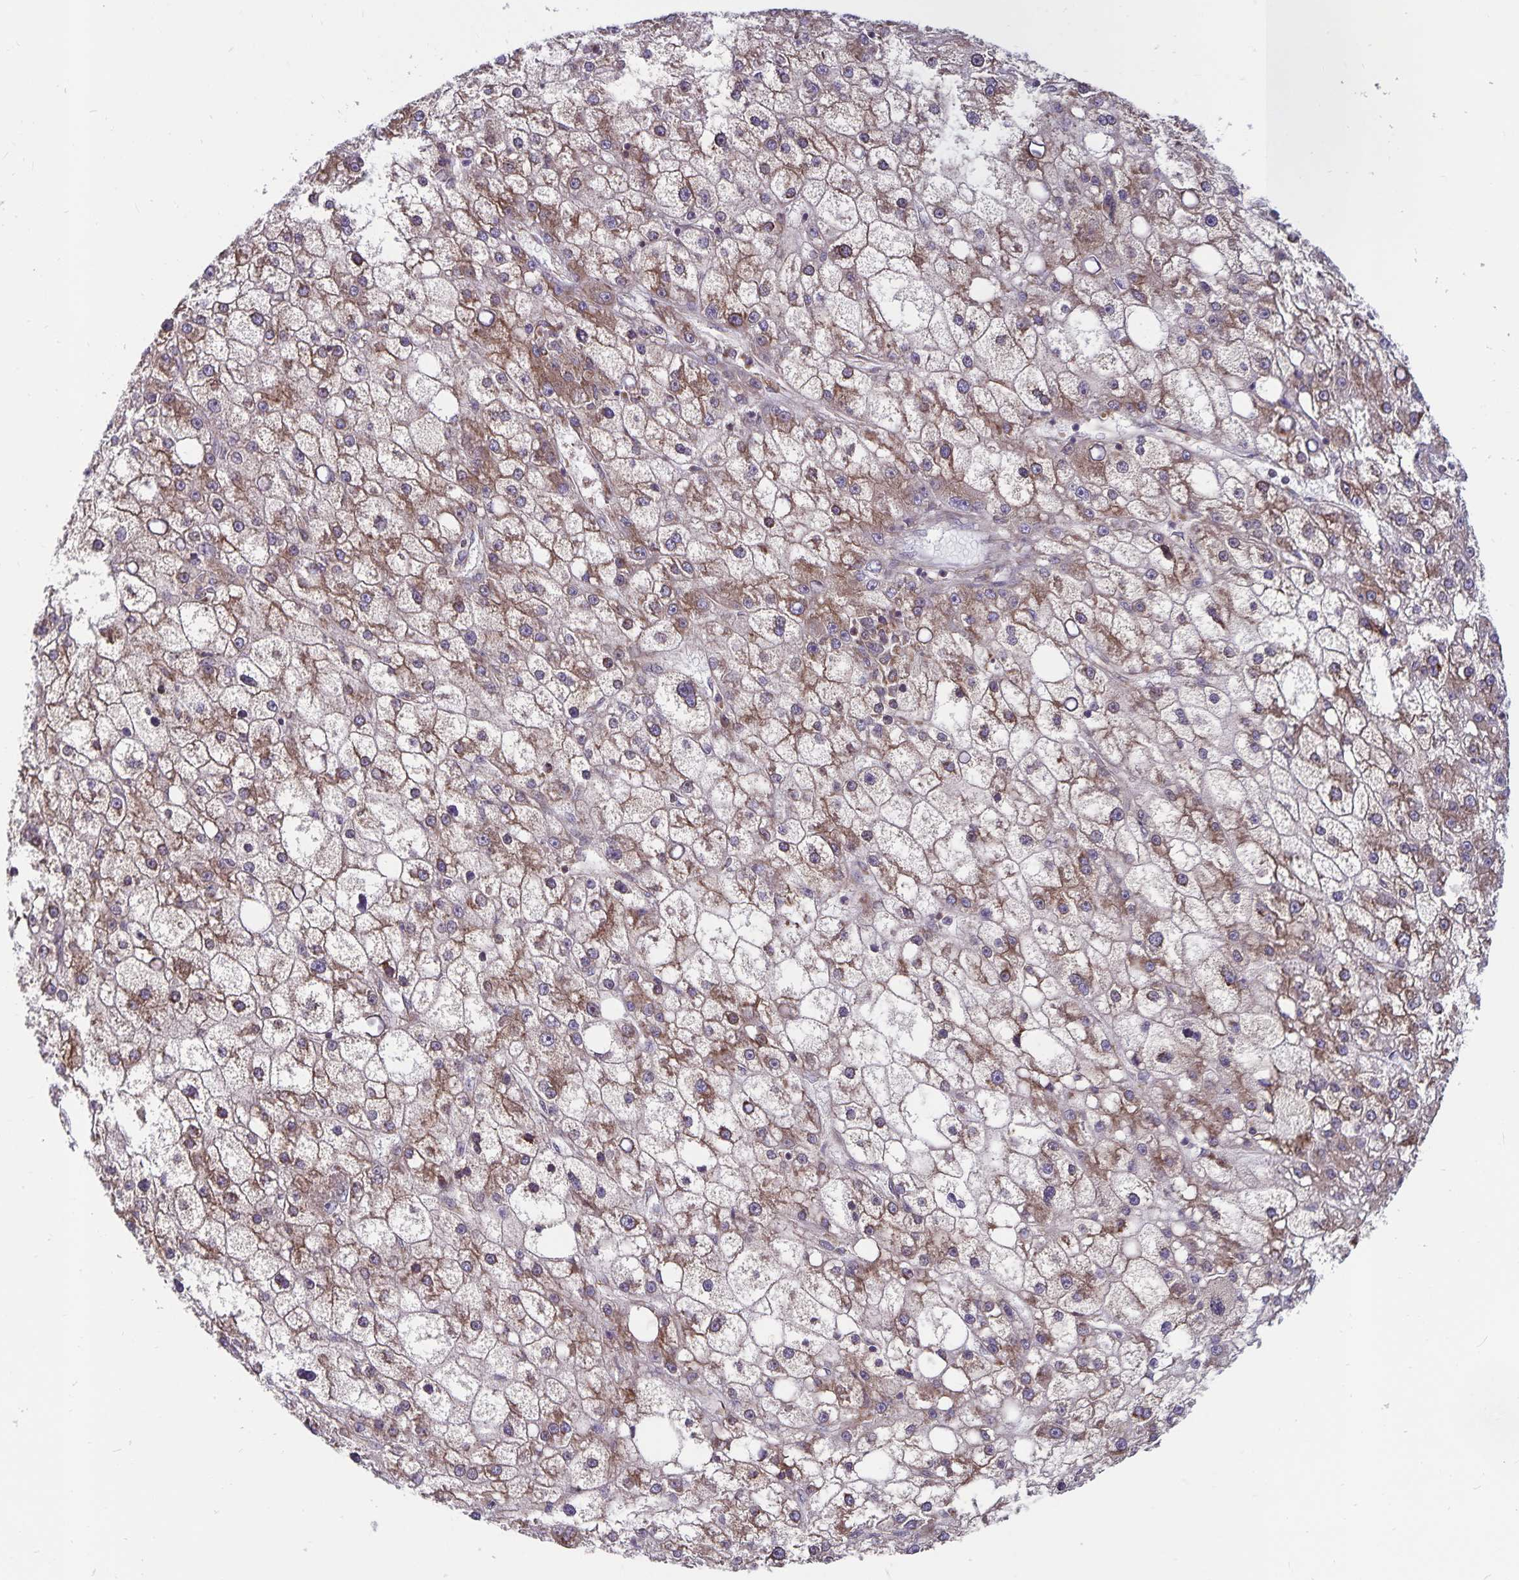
{"staining": {"intensity": "weak", "quantity": ">75%", "location": "cytoplasmic/membranous"}, "tissue": "liver cancer", "cell_type": "Tumor cells", "image_type": "cancer", "snomed": [{"axis": "morphology", "description": "Carcinoma, Hepatocellular, NOS"}, {"axis": "topography", "description": "Liver"}], "caption": "Immunohistochemistry (DAB) staining of liver cancer displays weak cytoplasmic/membranous protein expression in about >75% of tumor cells.", "gene": "SEC62", "patient": {"sex": "male", "age": 67}}